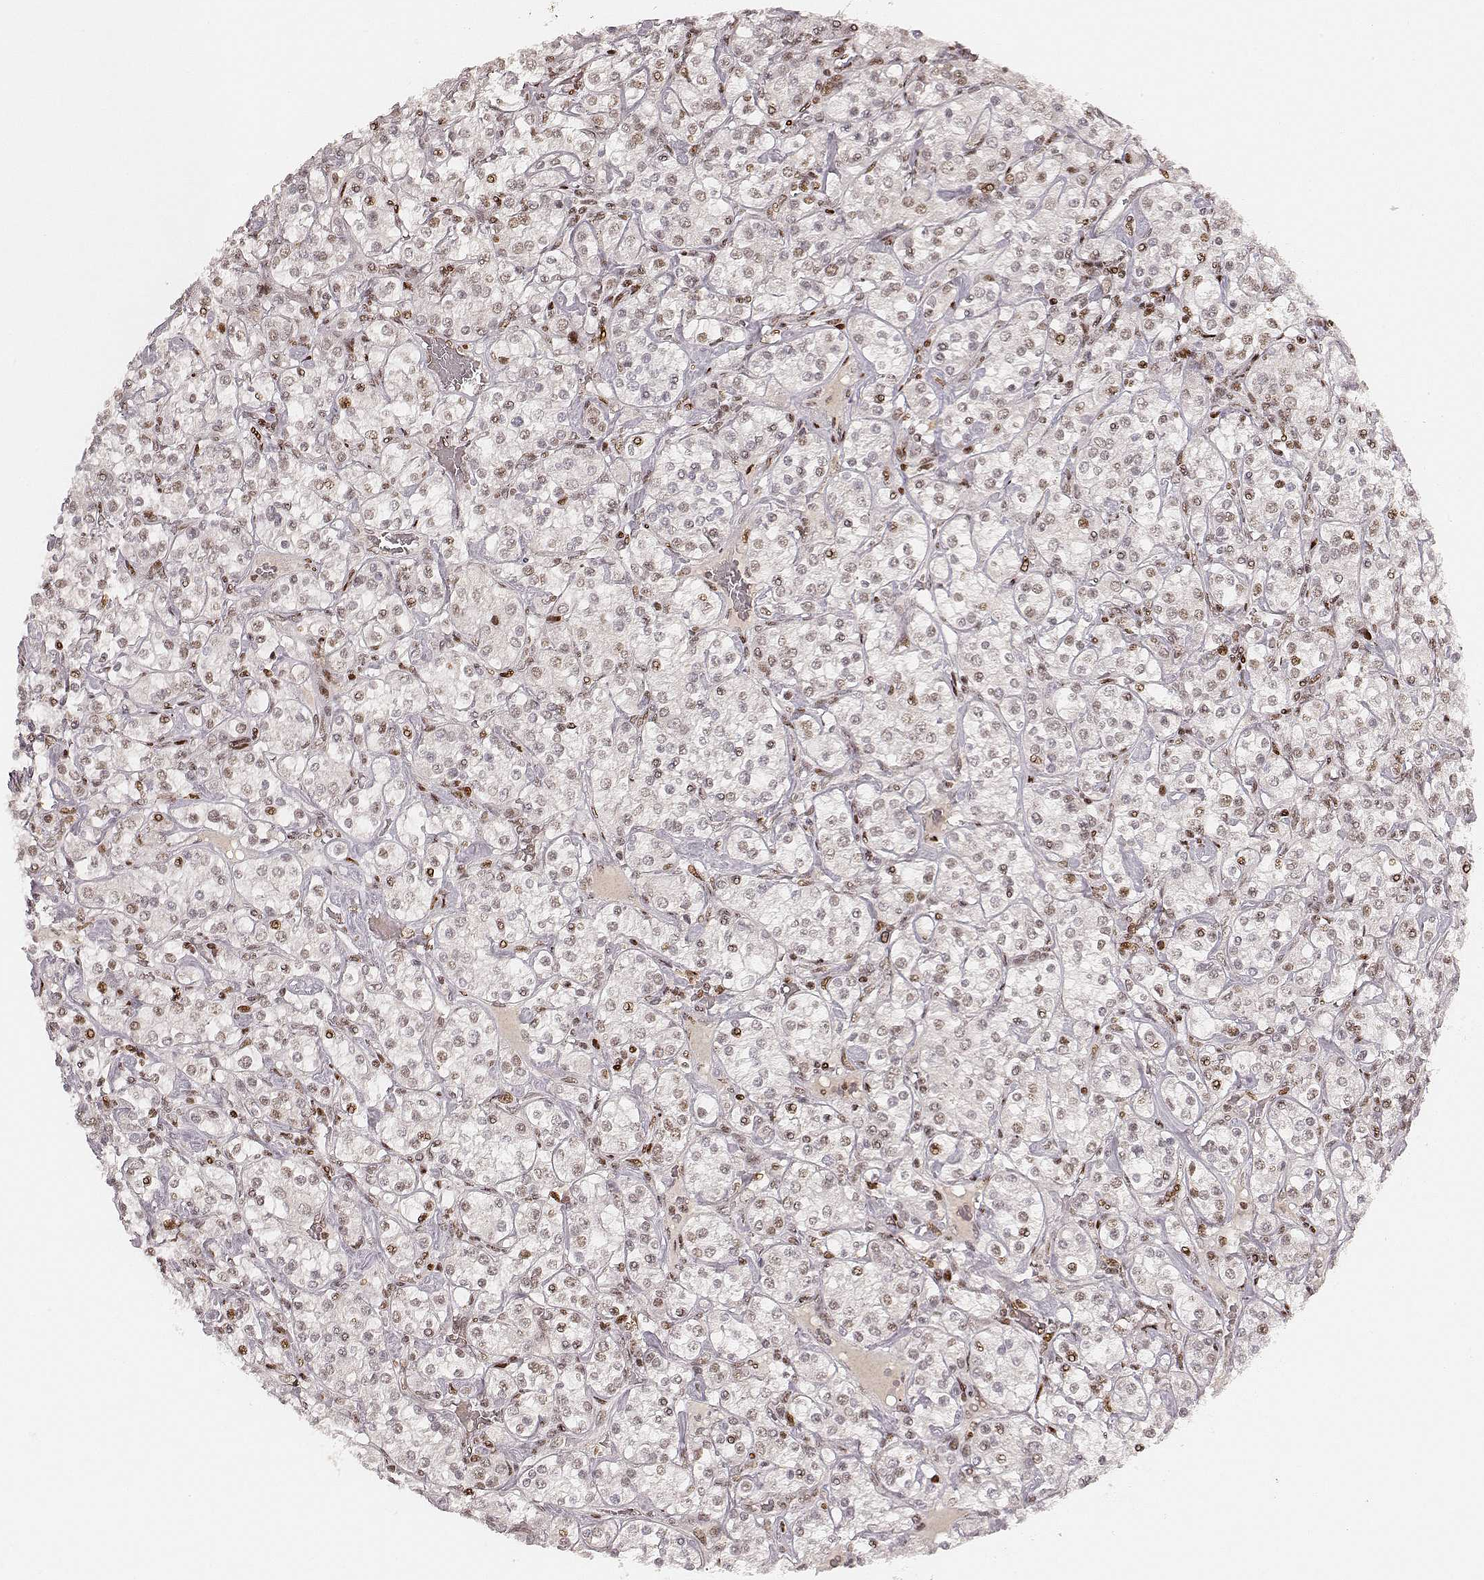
{"staining": {"intensity": "moderate", "quantity": "<25%", "location": "nuclear"}, "tissue": "renal cancer", "cell_type": "Tumor cells", "image_type": "cancer", "snomed": [{"axis": "morphology", "description": "Adenocarcinoma, NOS"}, {"axis": "topography", "description": "Kidney"}], "caption": "Adenocarcinoma (renal) tissue shows moderate nuclear staining in about <25% of tumor cells", "gene": "HNRNPC", "patient": {"sex": "male", "age": 77}}